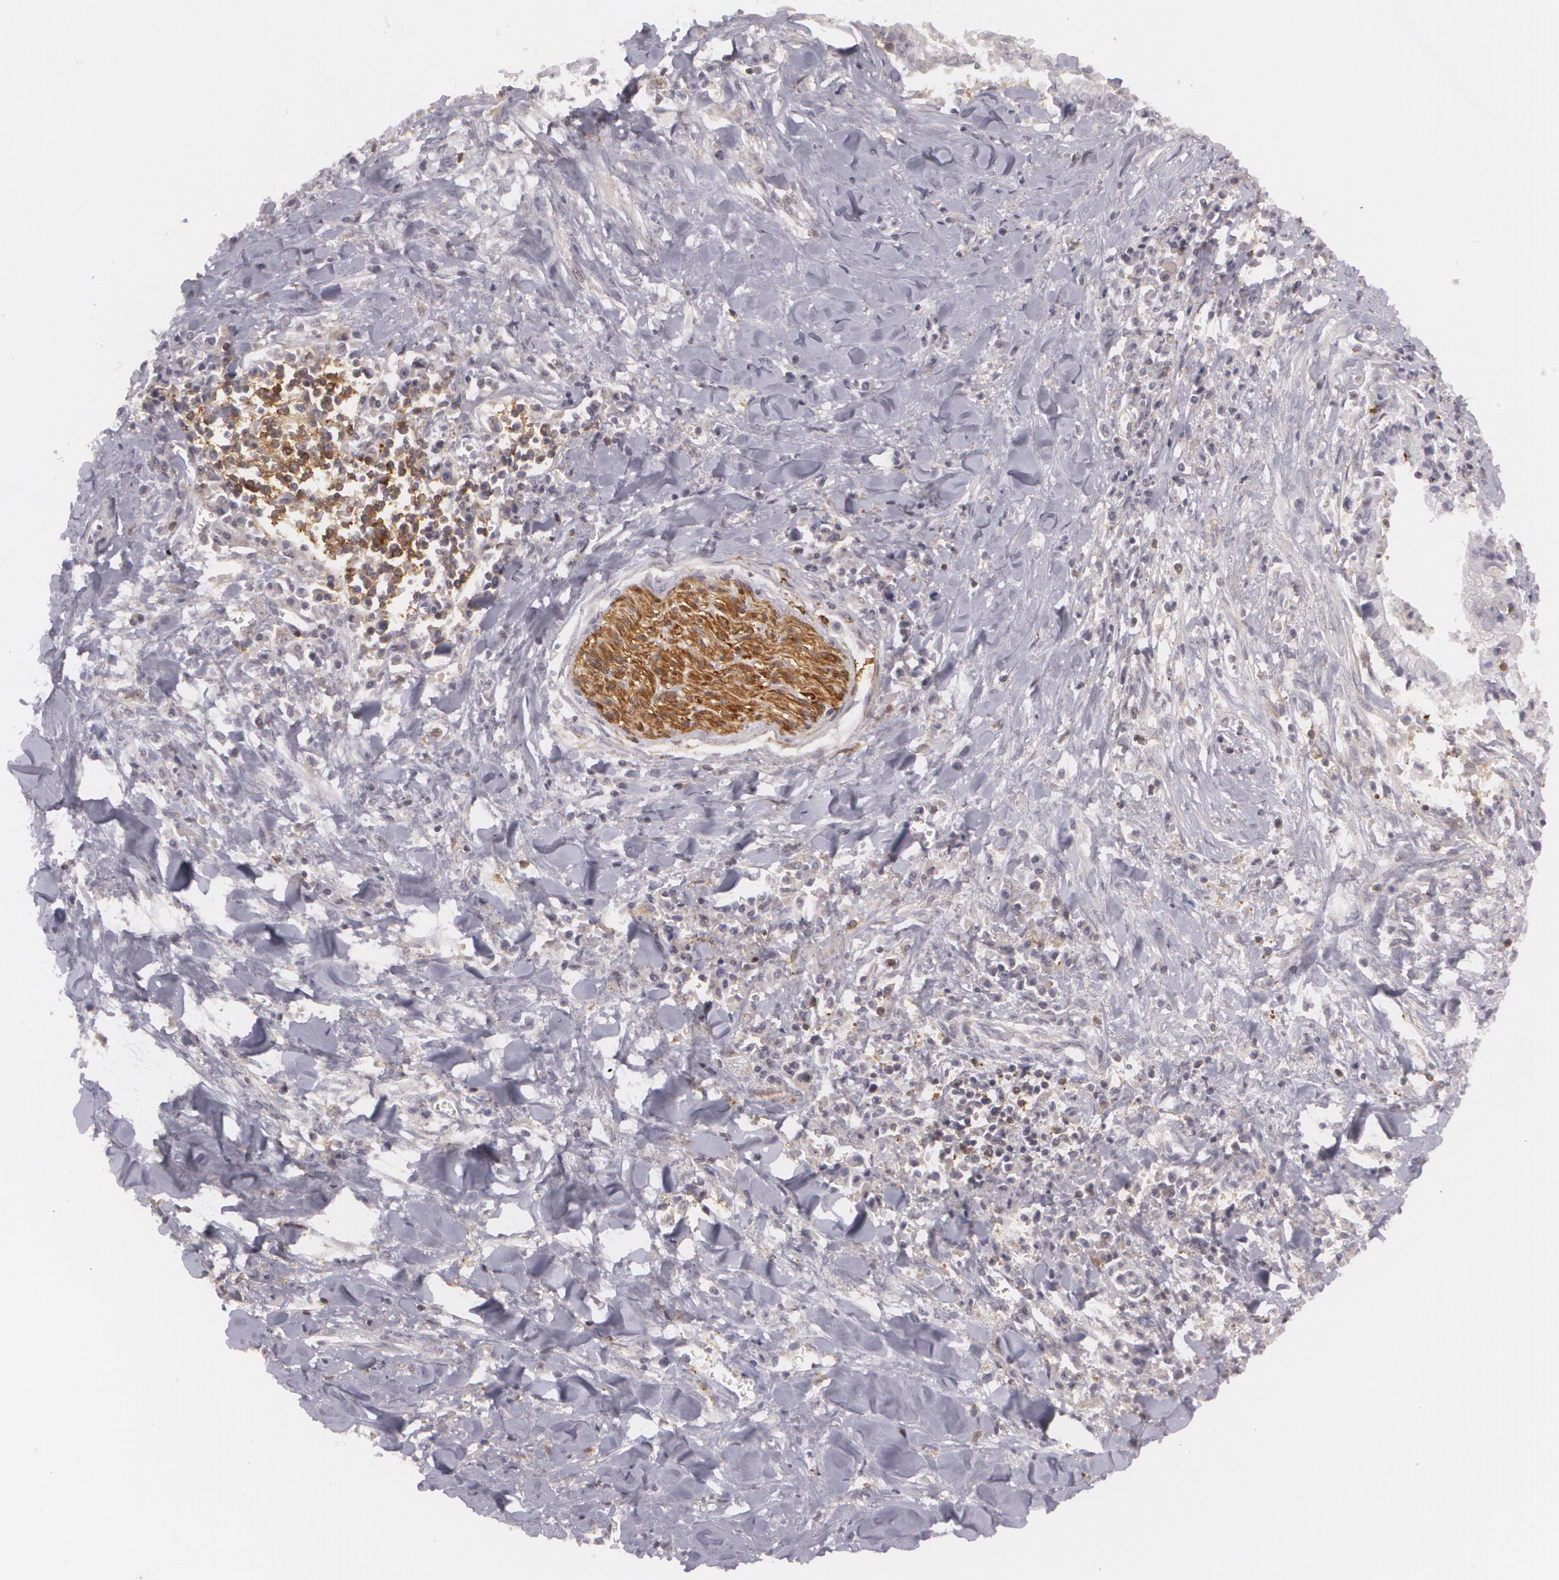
{"staining": {"intensity": "weak", "quantity": "25%-75%", "location": "cytoplasmic/membranous"}, "tissue": "liver cancer", "cell_type": "Tumor cells", "image_type": "cancer", "snomed": [{"axis": "morphology", "description": "Cholangiocarcinoma"}, {"axis": "topography", "description": "Liver"}], "caption": "Immunohistochemical staining of human liver cancer shows low levels of weak cytoplasmic/membranous protein positivity in approximately 25%-75% of tumor cells.", "gene": "BIN1", "patient": {"sex": "male", "age": 57}}